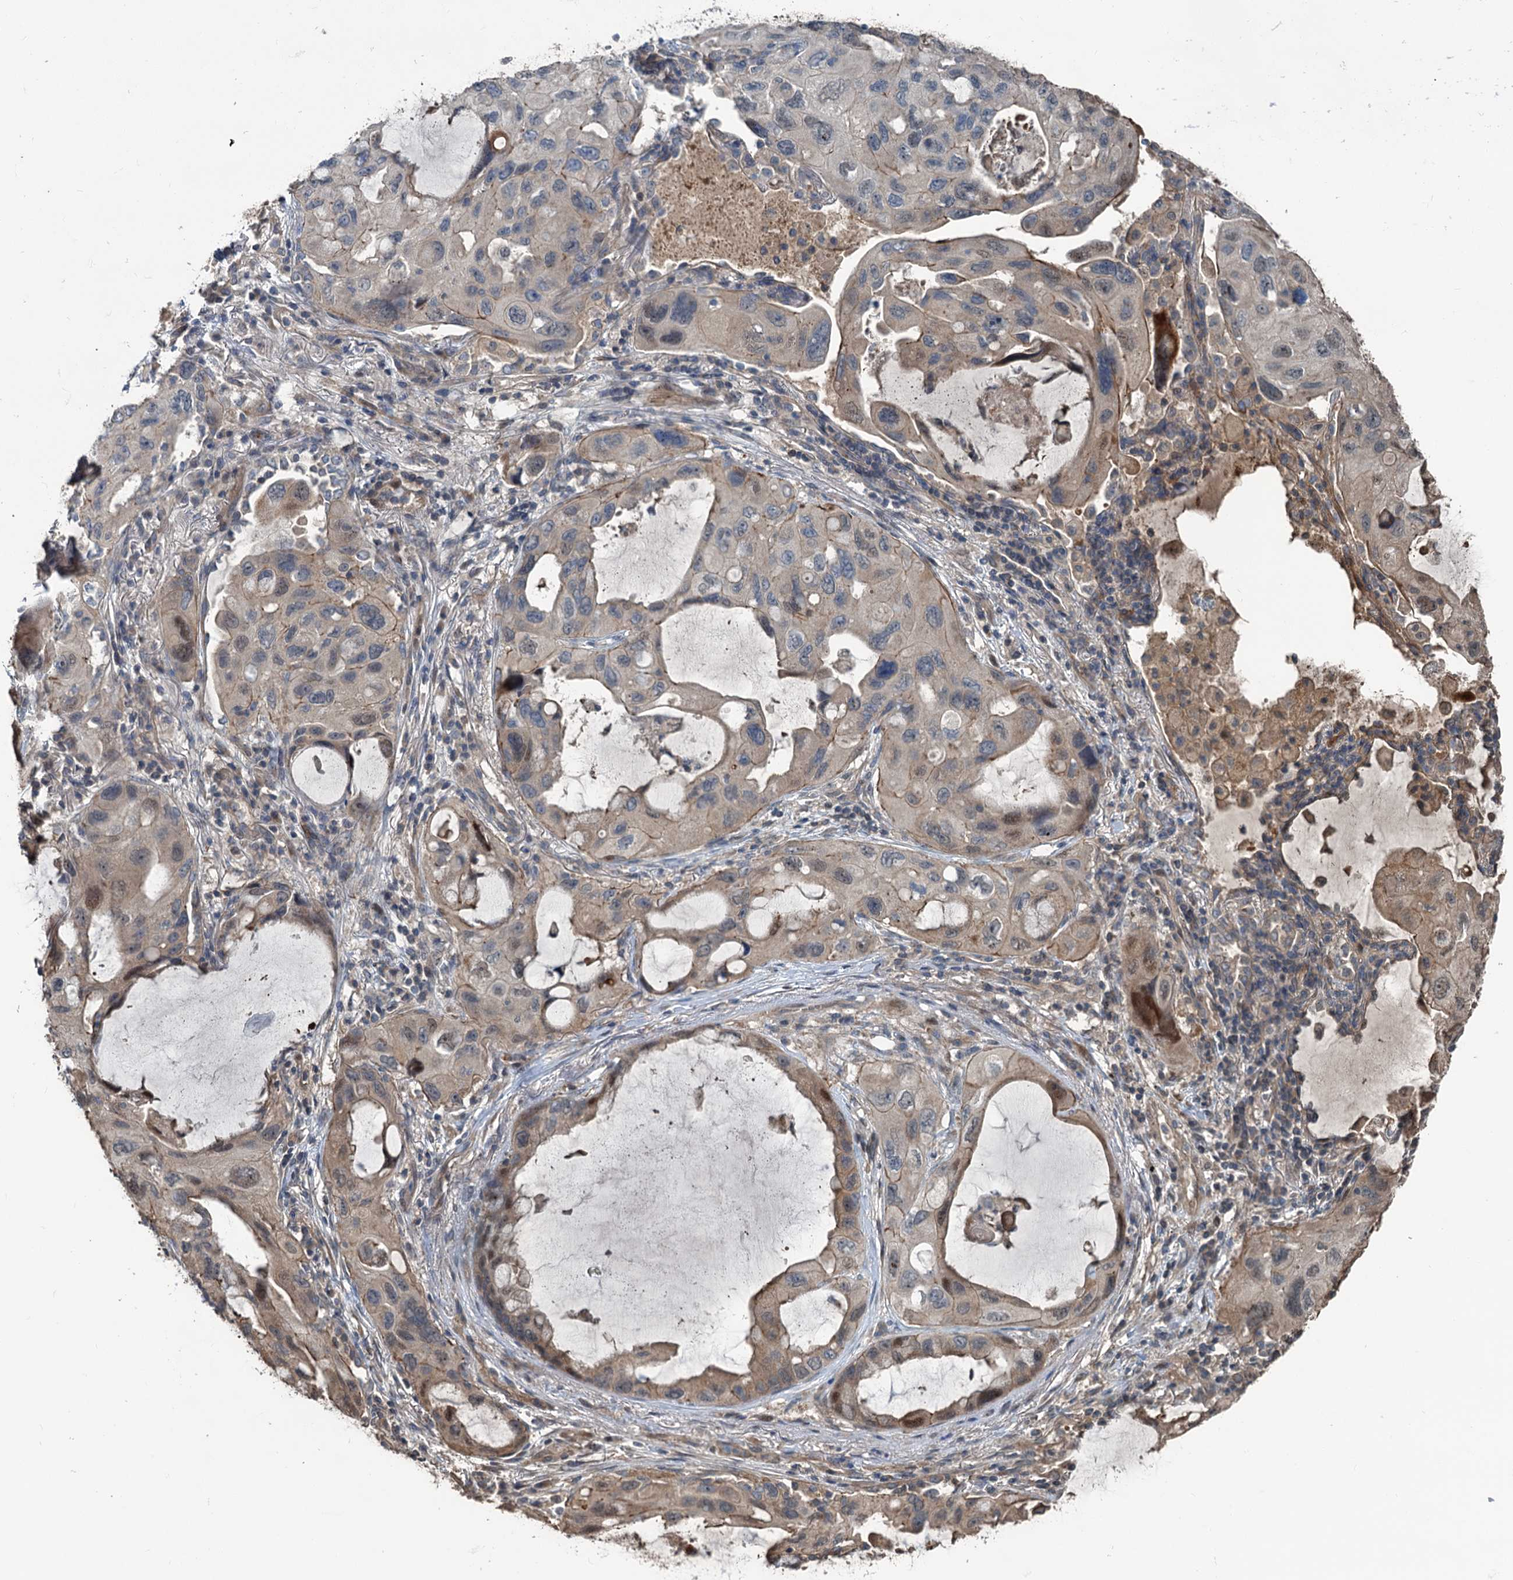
{"staining": {"intensity": "weak", "quantity": "25%-75%", "location": "cytoplasmic/membranous"}, "tissue": "lung cancer", "cell_type": "Tumor cells", "image_type": "cancer", "snomed": [{"axis": "morphology", "description": "Squamous cell carcinoma, NOS"}, {"axis": "topography", "description": "Lung"}], "caption": "This is an image of immunohistochemistry (IHC) staining of lung cancer (squamous cell carcinoma), which shows weak staining in the cytoplasmic/membranous of tumor cells.", "gene": "TEDC1", "patient": {"sex": "female", "age": 73}}